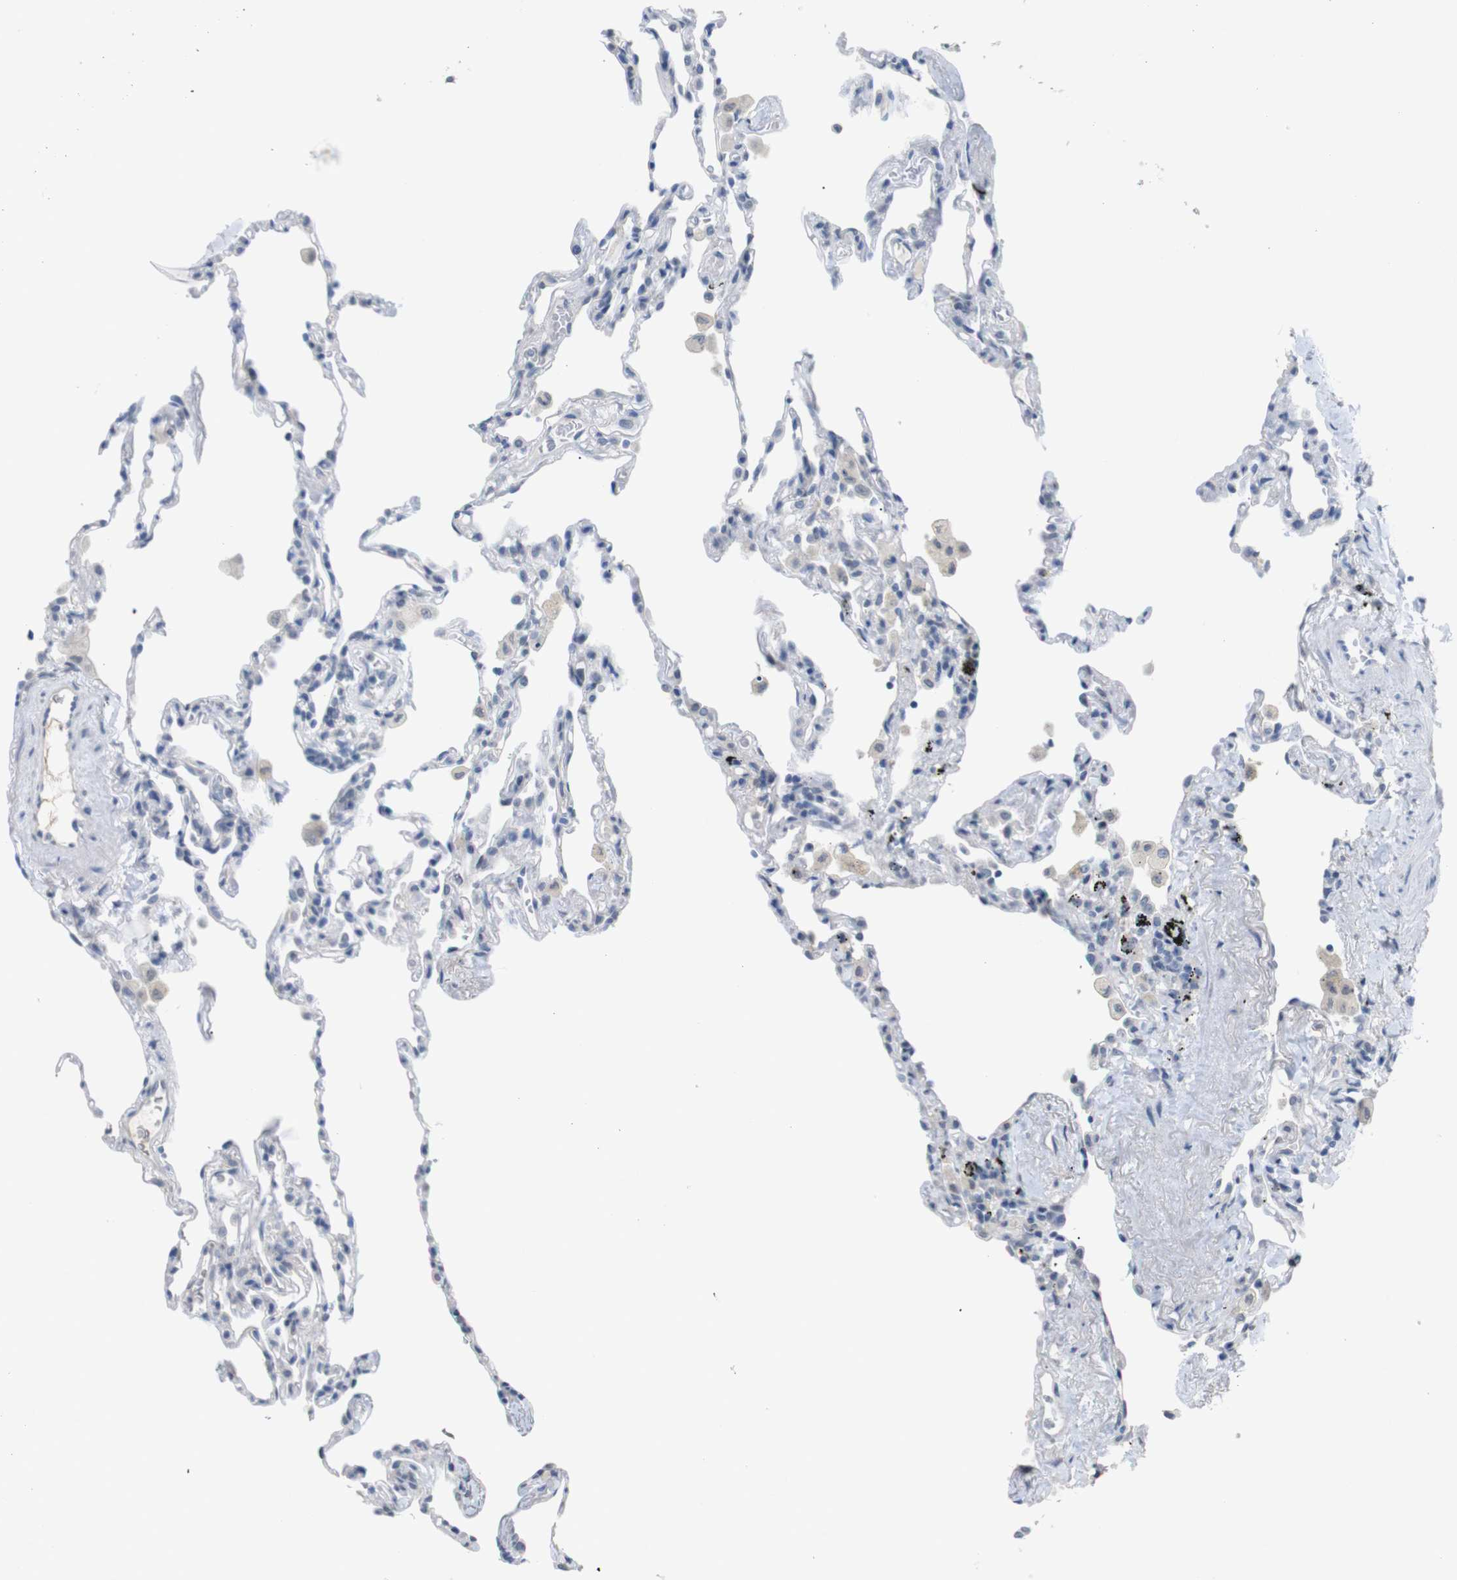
{"staining": {"intensity": "negative", "quantity": "none", "location": "none"}, "tissue": "lung", "cell_type": "Alveolar cells", "image_type": "normal", "snomed": [{"axis": "morphology", "description": "Normal tissue, NOS"}, {"axis": "topography", "description": "Lung"}], "caption": "DAB (3,3'-diaminobenzidine) immunohistochemical staining of normal human lung exhibits no significant expression in alveolar cells. (Stains: DAB (3,3'-diaminobenzidine) IHC with hematoxylin counter stain, Microscopy: brightfield microscopy at high magnification).", "gene": "CHRM5", "patient": {"sex": "male", "age": 59}}